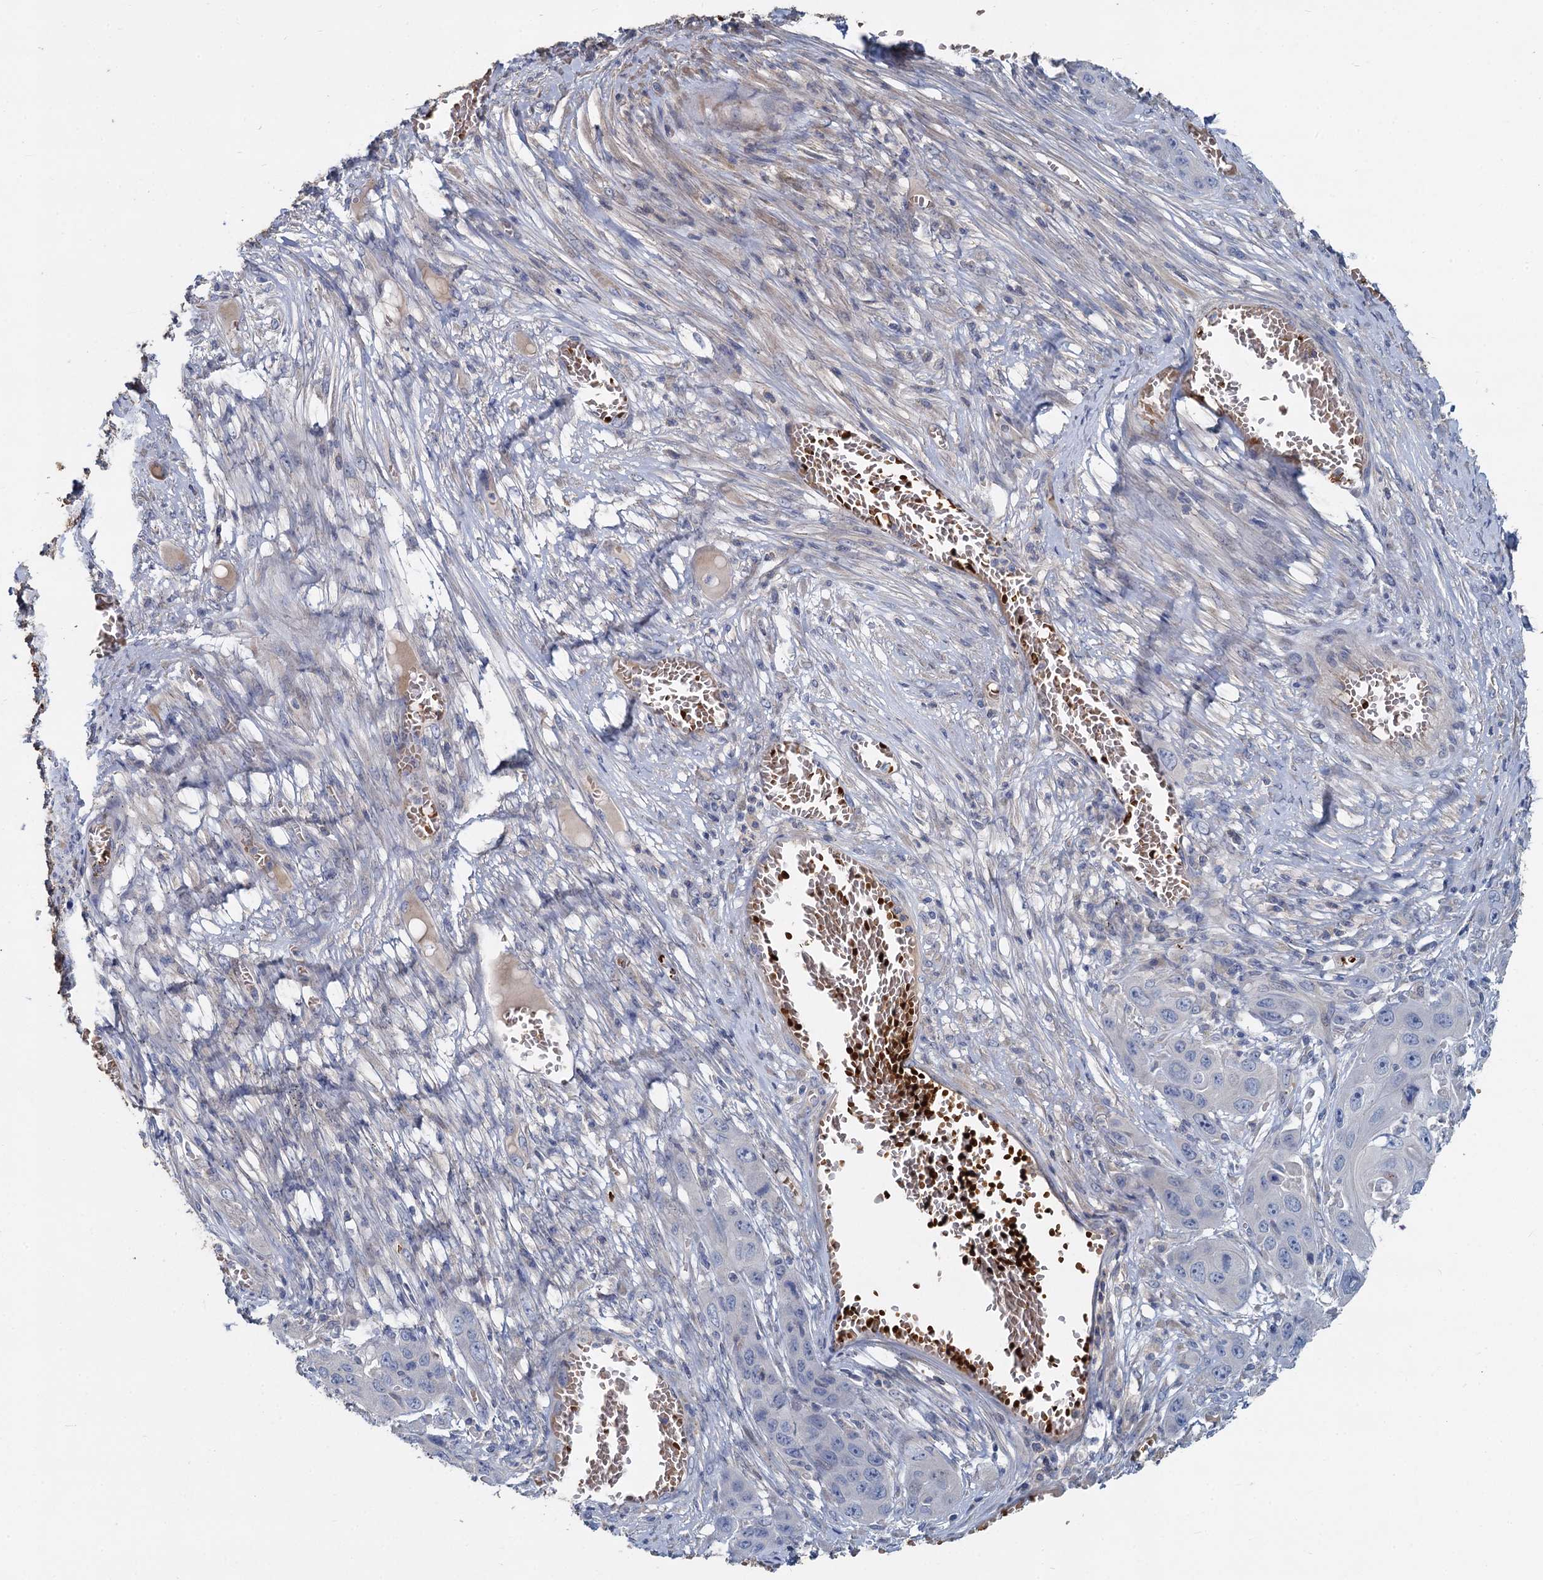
{"staining": {"intensity": "negative", "quantity": "none", "location": "none"}, "tissue": "skin cancer", "cell_type": "Tumor cells", "image_type": "cancer", "snomed": [{"axis": "morphology", "description": "Squamous cell carcinoma, NOS"}, {"axis": "topography", "description": "Skin"}], "caption": "Skin cancer was stained to show a protein in brown. There is no significant expression in tumor cells. The staining is performed using DAB (3,3'-diaminobenzidine) brown chromogen with nuclei counter-stained in using hematoxylin.", "gene": "TCTN2", "patient": {"sex": "male", "age": 55}}